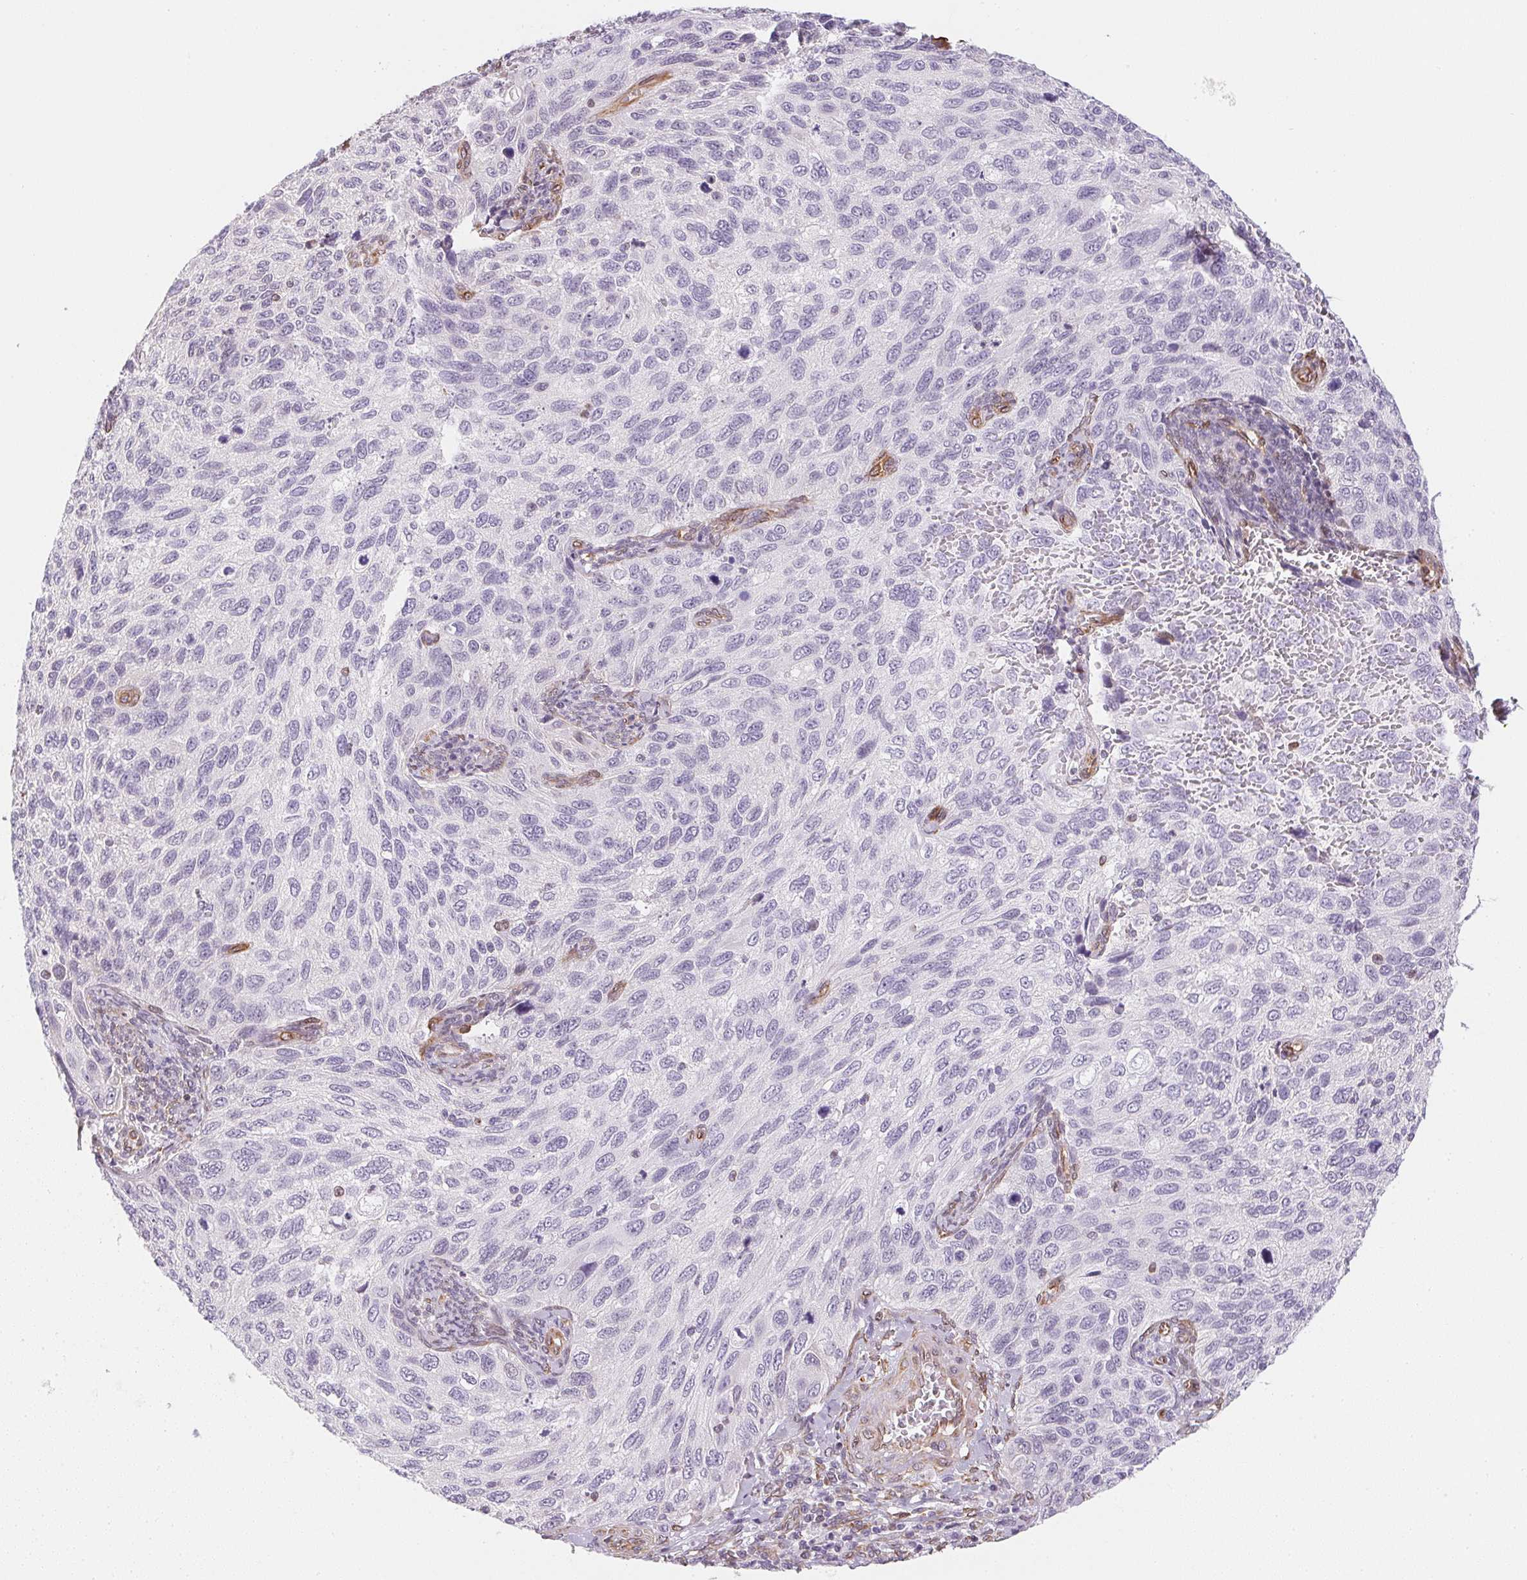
{"staining": {"intensity": "negative", "quantity": "none", "location": "none"}, "tissue": "cervical cancer", "cell_type": "Tumor cells", "image_type": "cancer", "snomed": [{"axis": "morphology", "description": "Squamous cell carcinoma, NOS"}, {"axis": "topography", "description": "Cervix"}], "caption": "This photomicrograph is of cervical cancer stained with immunohistochemistry to label a protein in brown with the nuclei are counter-stained blue. There is no expression in tumor cells. (DAB (3,3'-diaminobenzidine) immunohistochemistry (IHC), high magnification).", "gene": "RSBN1", "patient": {"sex": "female", "age": 70}}